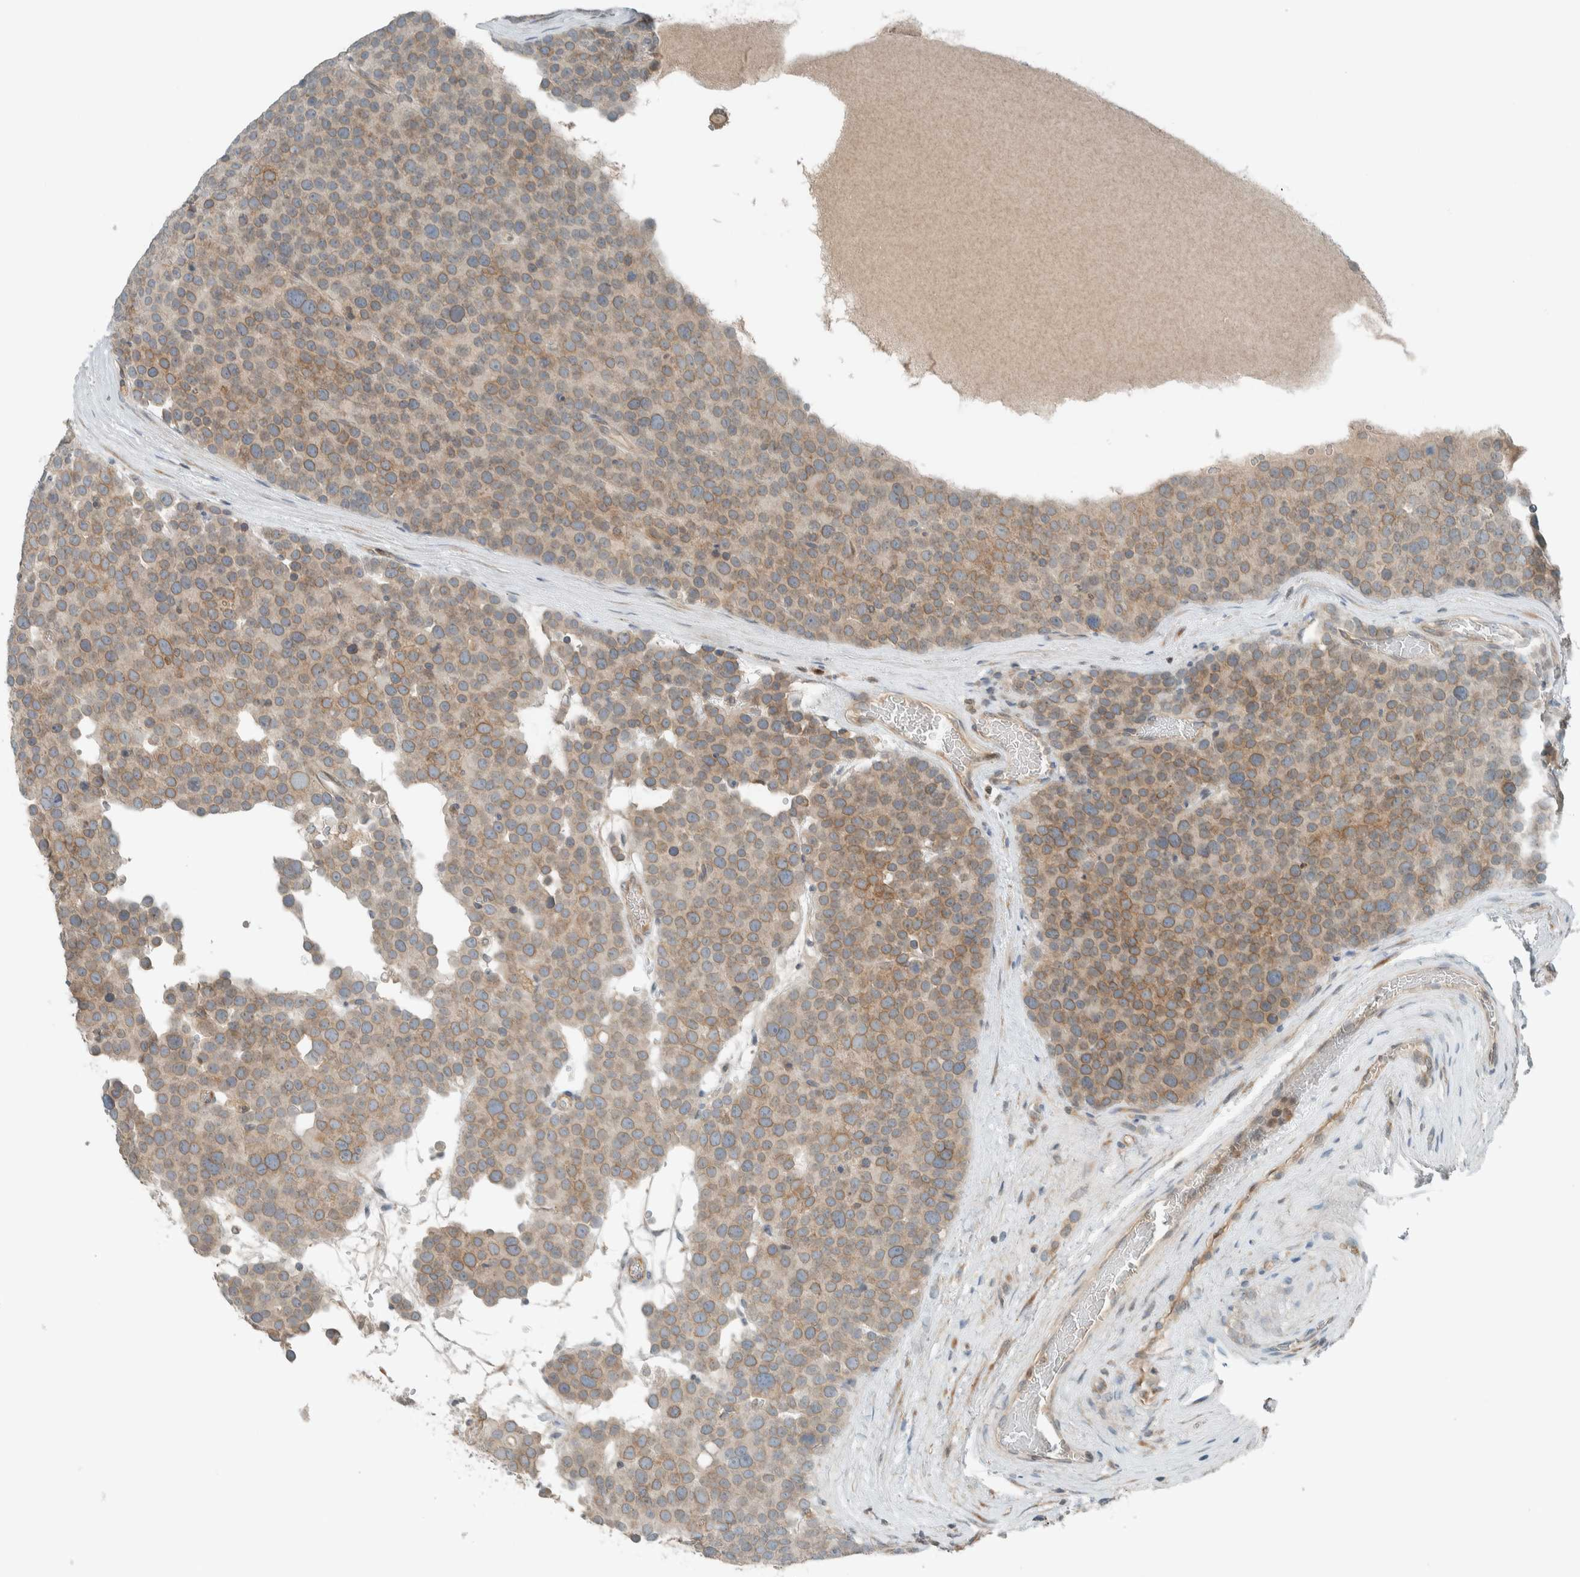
{"staining": {"intensity": "weak", "quantity": ">75%", "location": "cytoplasmic/membranous"}, "tissue": "testis cancer", "cell_type": "Tumor cells", "image_type": "cancer", "snomed": [{"axis": "morphology", "description": "Seminoma, NOS"}, {"axis": "topography", "description": "Testis"}], "caption": "Testis seminoma tissue reveals weak cytoplasmic/membranous positivity in about >75% of tumor cells", "gene": "SEL1L", "patient": {"sex": "male", "age": 71}}